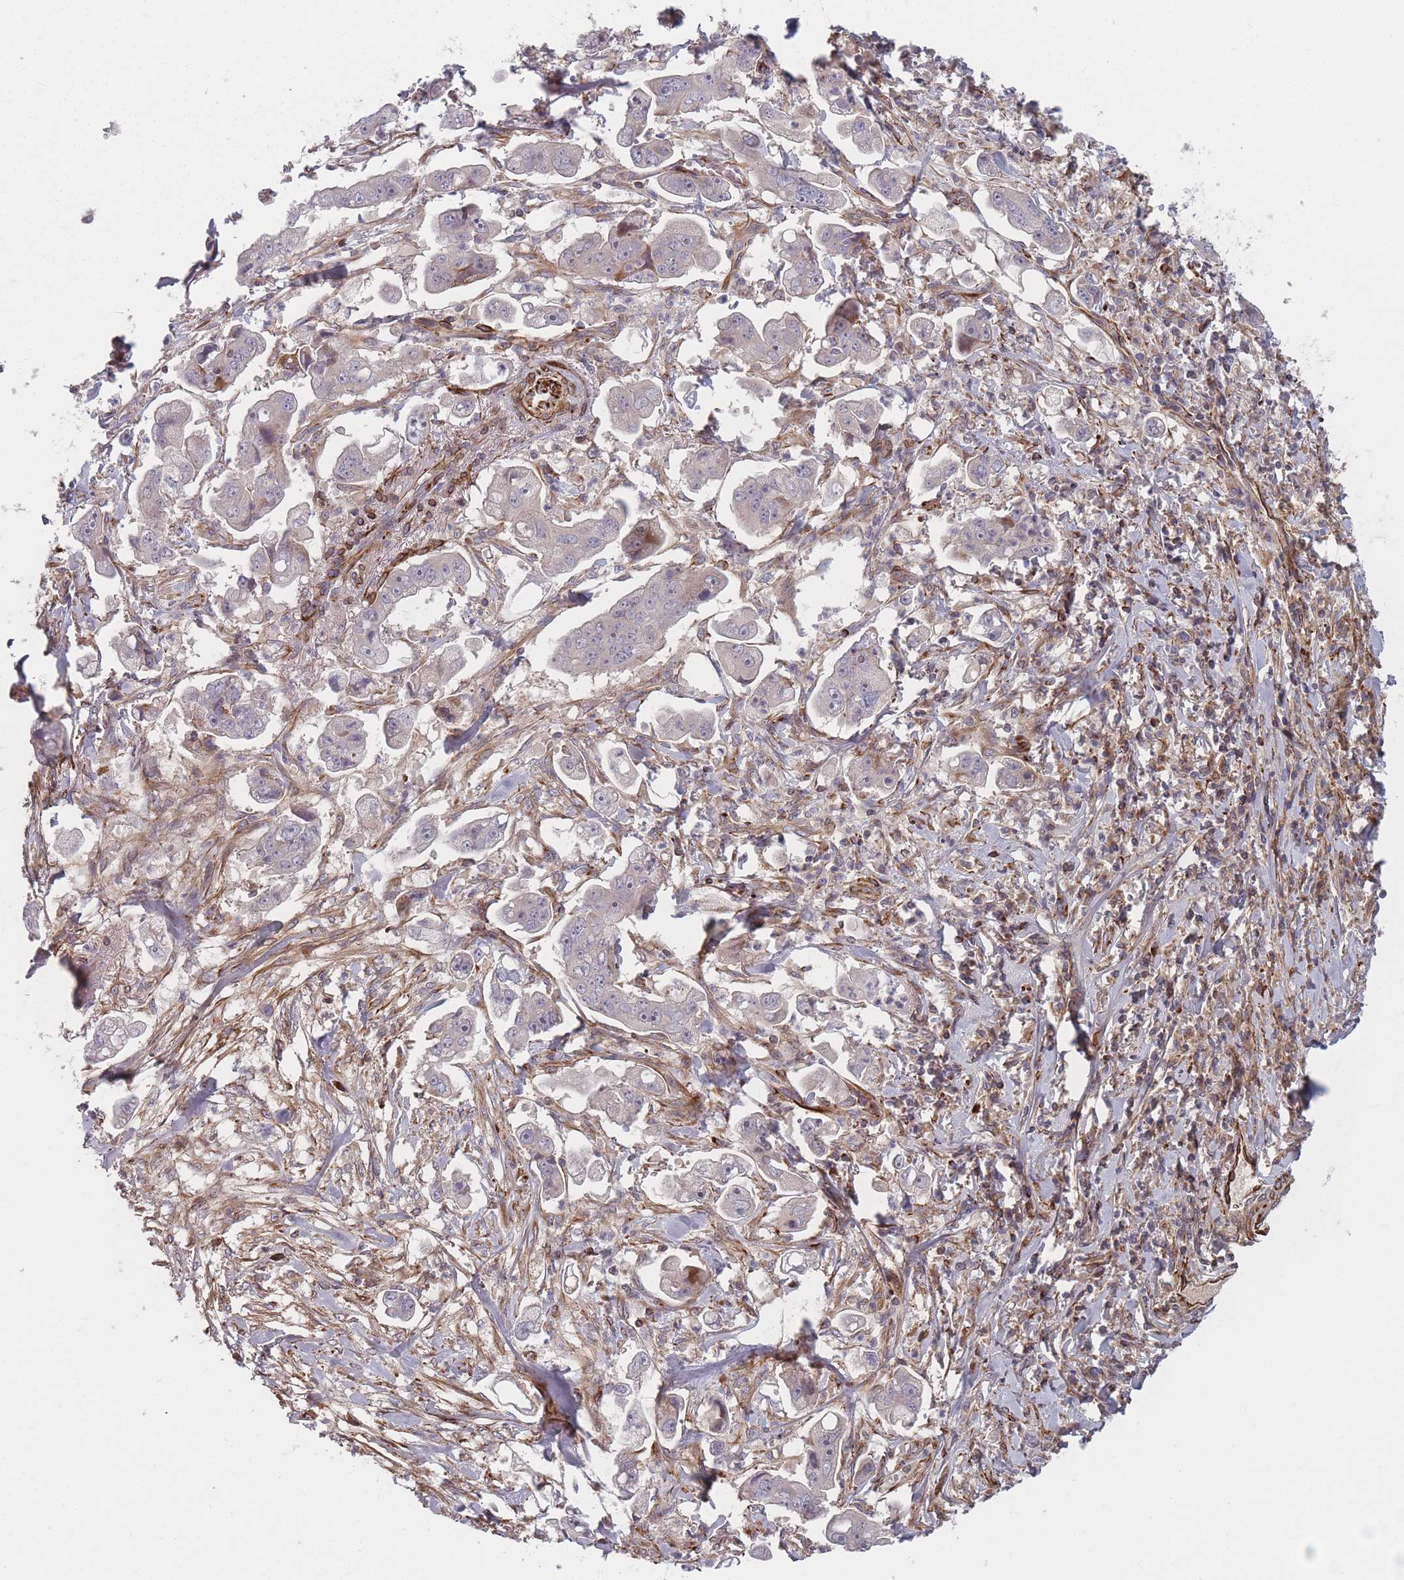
{"staining": {"intensity": "negative", "quantity": "none", "location": "none"}, "tissue": "stomach cancer", "cell_type": "Tumor cells", "image_type": "cancer", "snomed": [{"axis": "morphology", "description": "Adenocarcinoma, NOS"}, {"axis": "topography", "description": "Stomach"}], "caption": "This photomicrograph is of adenocarcinoma (stomach) stained with IHC to label a protein in brown with the nuclei are counter-stained blue. There is no staining in tumor cells.", "gene": "EEF1AKMT2", "patient": {"sex": "male", "age": 62}}